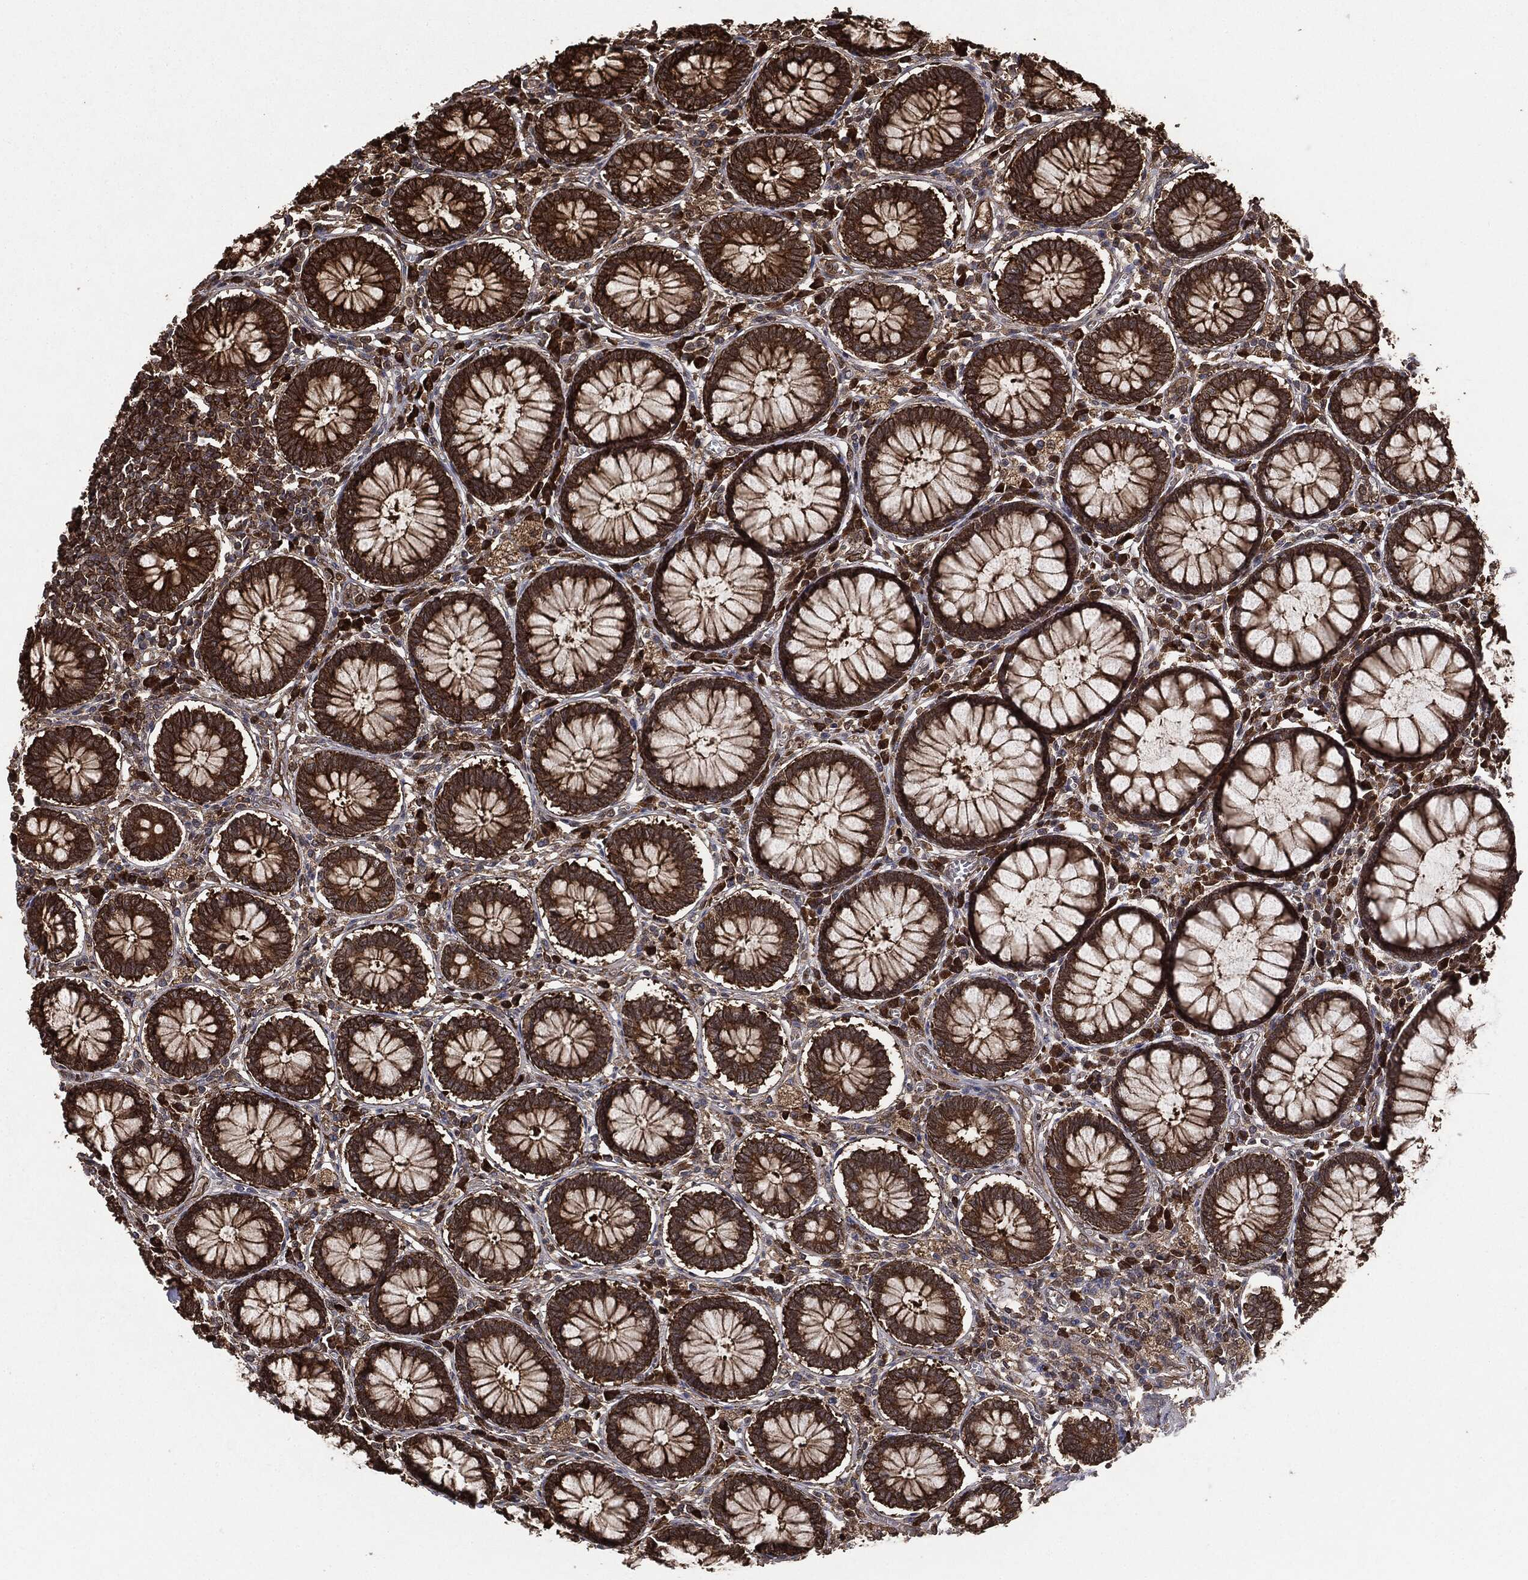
{"staining": {"intensity": "moderate", "quantity": ">75%", "location": "cytoplasmic/membranous"}, "tissue": "colon", "cell_type": "Endothelial cells", "image_type": "normal", "snomed": [{"axis": "morphology", "description": "Normal tissue, NOS"}, {"axis": "topography", "description": "Colon"}], "caption": "Colon stained with DAB (3,3'-diaminobenzidine) immunohistochemistry (IHC) demonstrates medium levels of moderate cytoplasmic/membranous positivity in approximately >75% of endothelial cells. Immunohistochemistry (ihc) stains the protein of interest in brown and the nuclei are stained blue.", "gene": "NME1", "patient": {"sex": "male", "age": 65}}